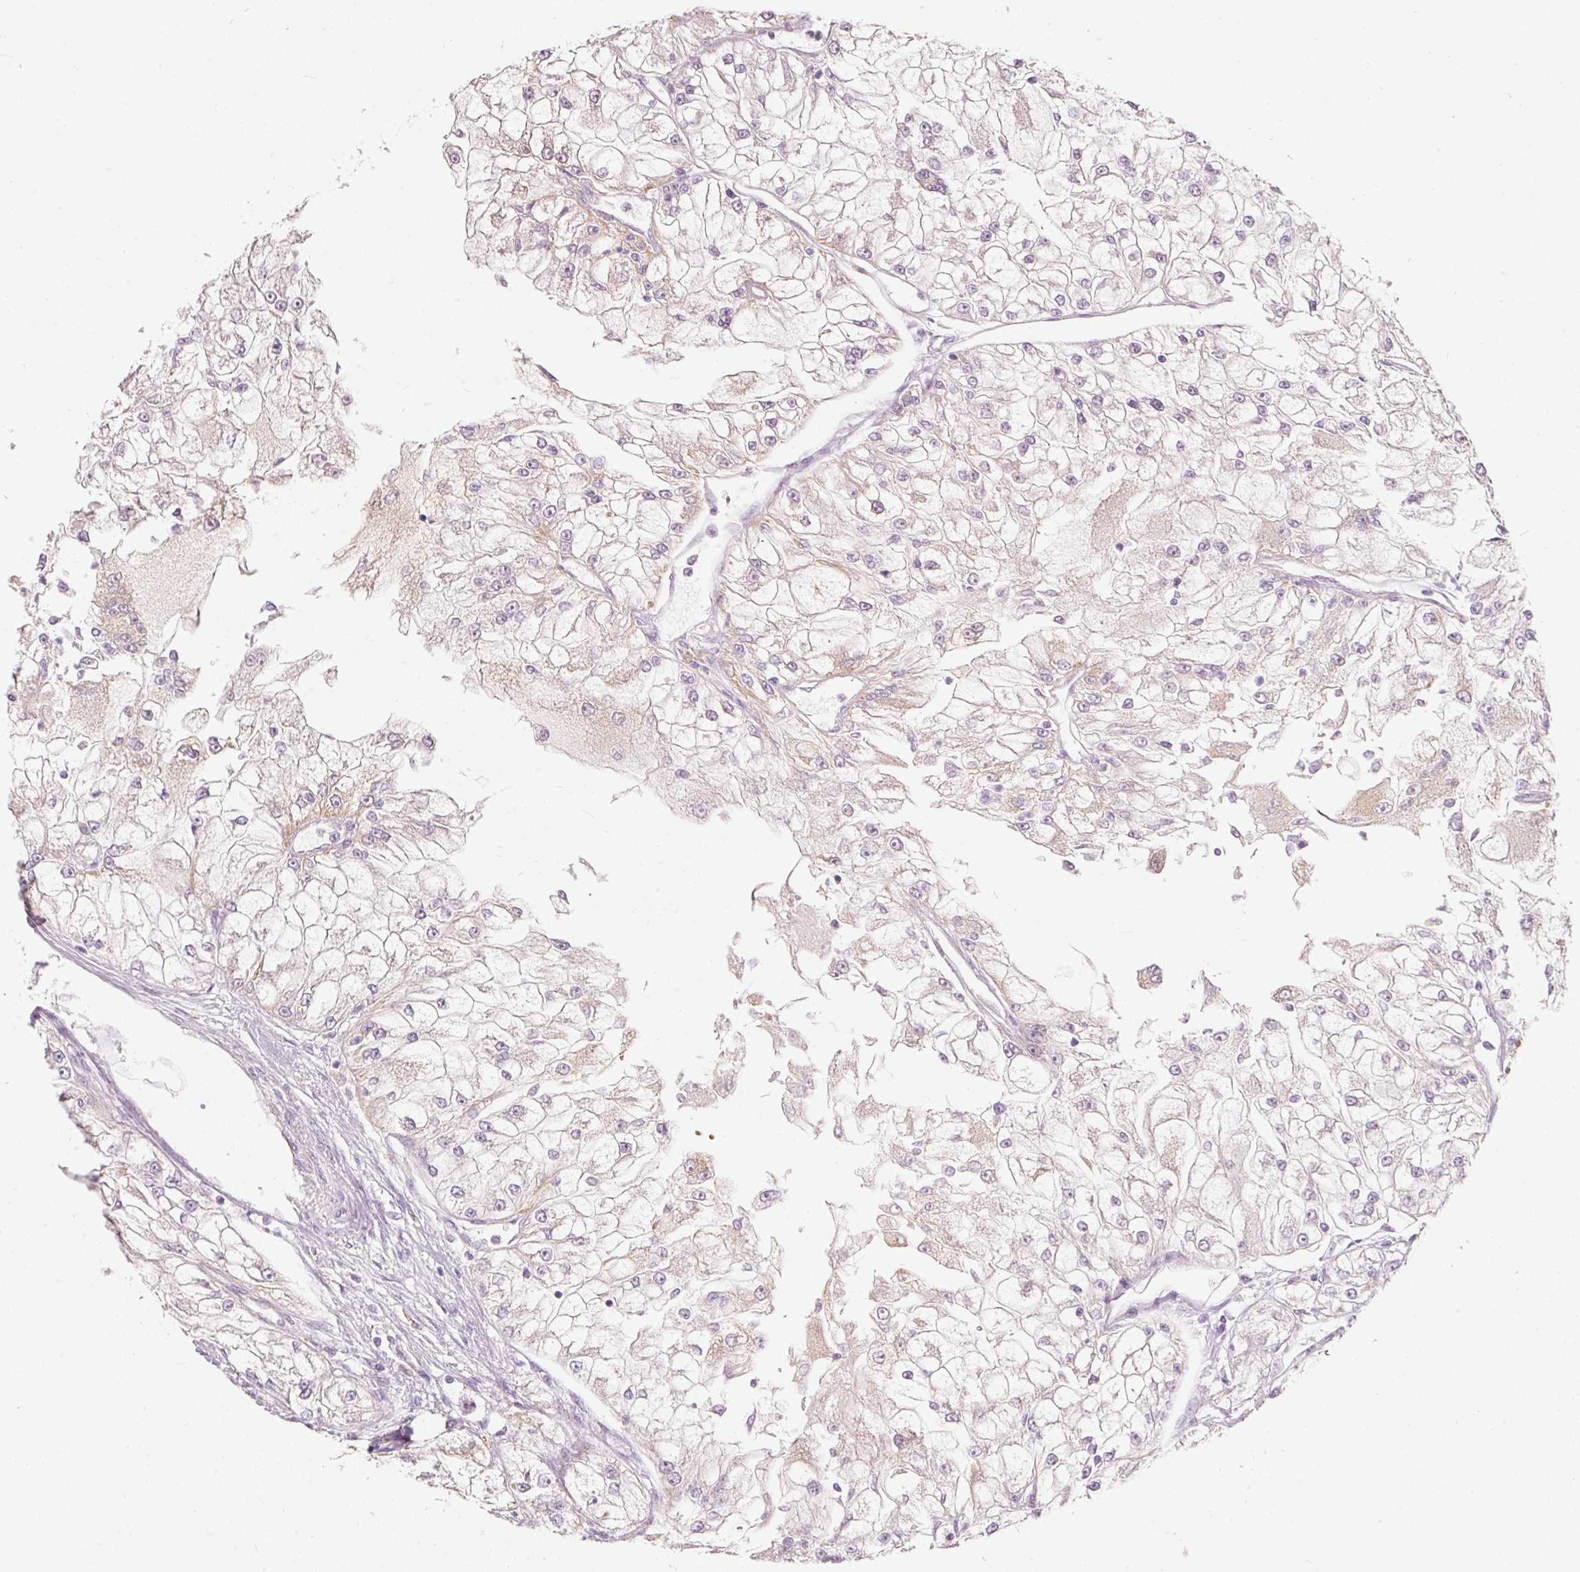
{"staining": {"intensity": "negative", "quantity": "none", "location": "none"}, "tissue": "renal cancer", "cell_type": "Tumor cells", "image_type": "cancer", "snomed": [{"axis": "morphology", "description": "Adenocarcinoma, NOS"}, {"axis": "topography", "description": "Kidney"}], "caption": "Immunohistochemical staining of human renal adenocarcinoma shows no significant staining in tumor cells.", "gene": "MTHFD2", "patient": {"sex": "female", "age": 72}}